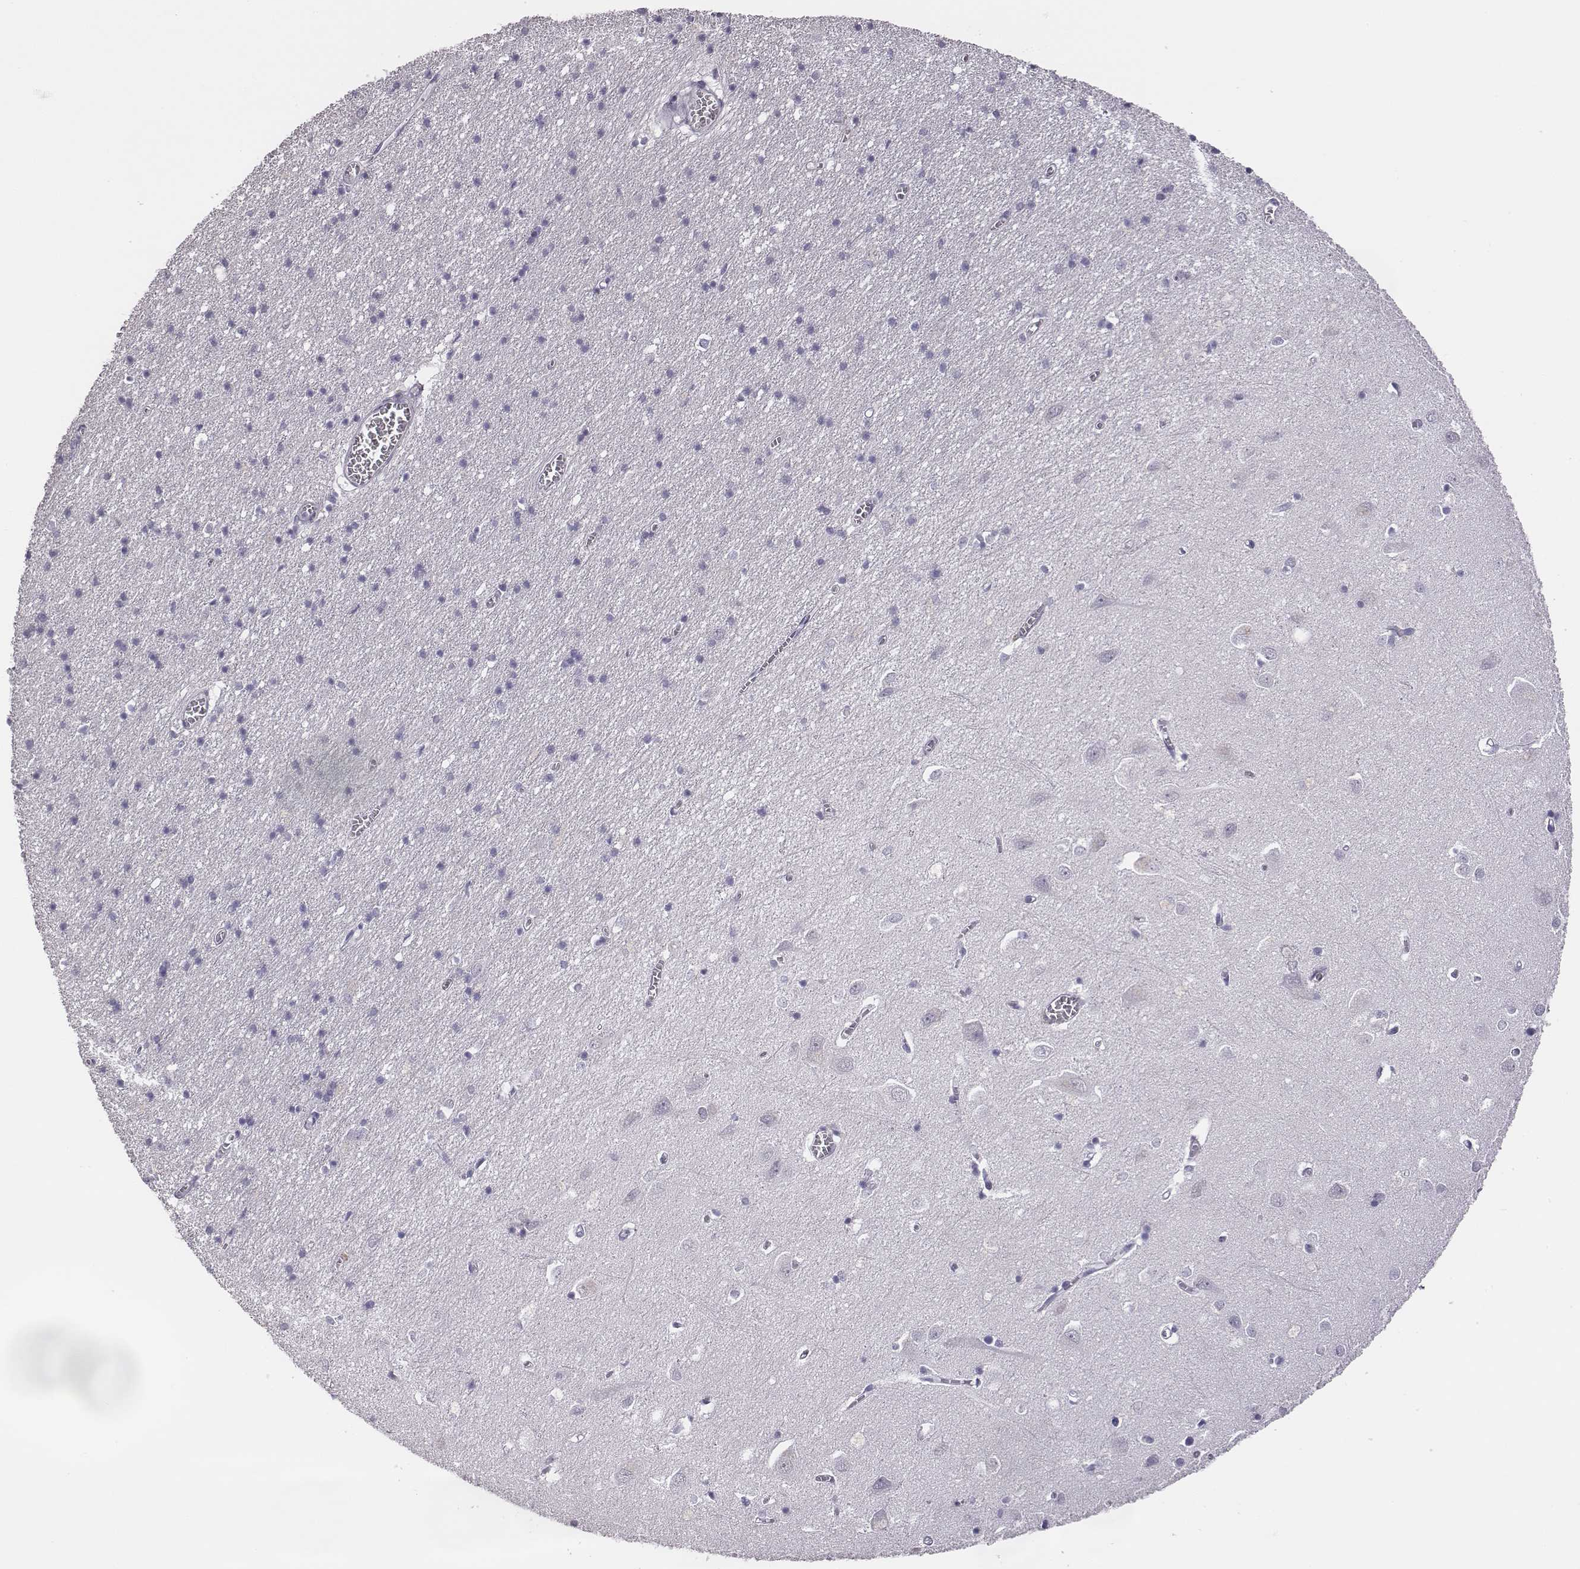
{"staining": {"intensity": "negative", "quantity": "none", "location": "none"}, "tissue": "cerebral cortex", "cell_type": "Endothelial cells", "image_type": "normal", "snomed": [{"axis": "morphology", "description": "Normal tissue, NOS"}, {"axis": "topography", "description": "Cerebral cortex"}], "caption": "This is an immunohistochemistry (IHC) image of unremarkable cerebral cortex. There is no positivity in endothelial cells.", "gene": "ADAM7", "patient": {"sex": "male", "age": 70}}